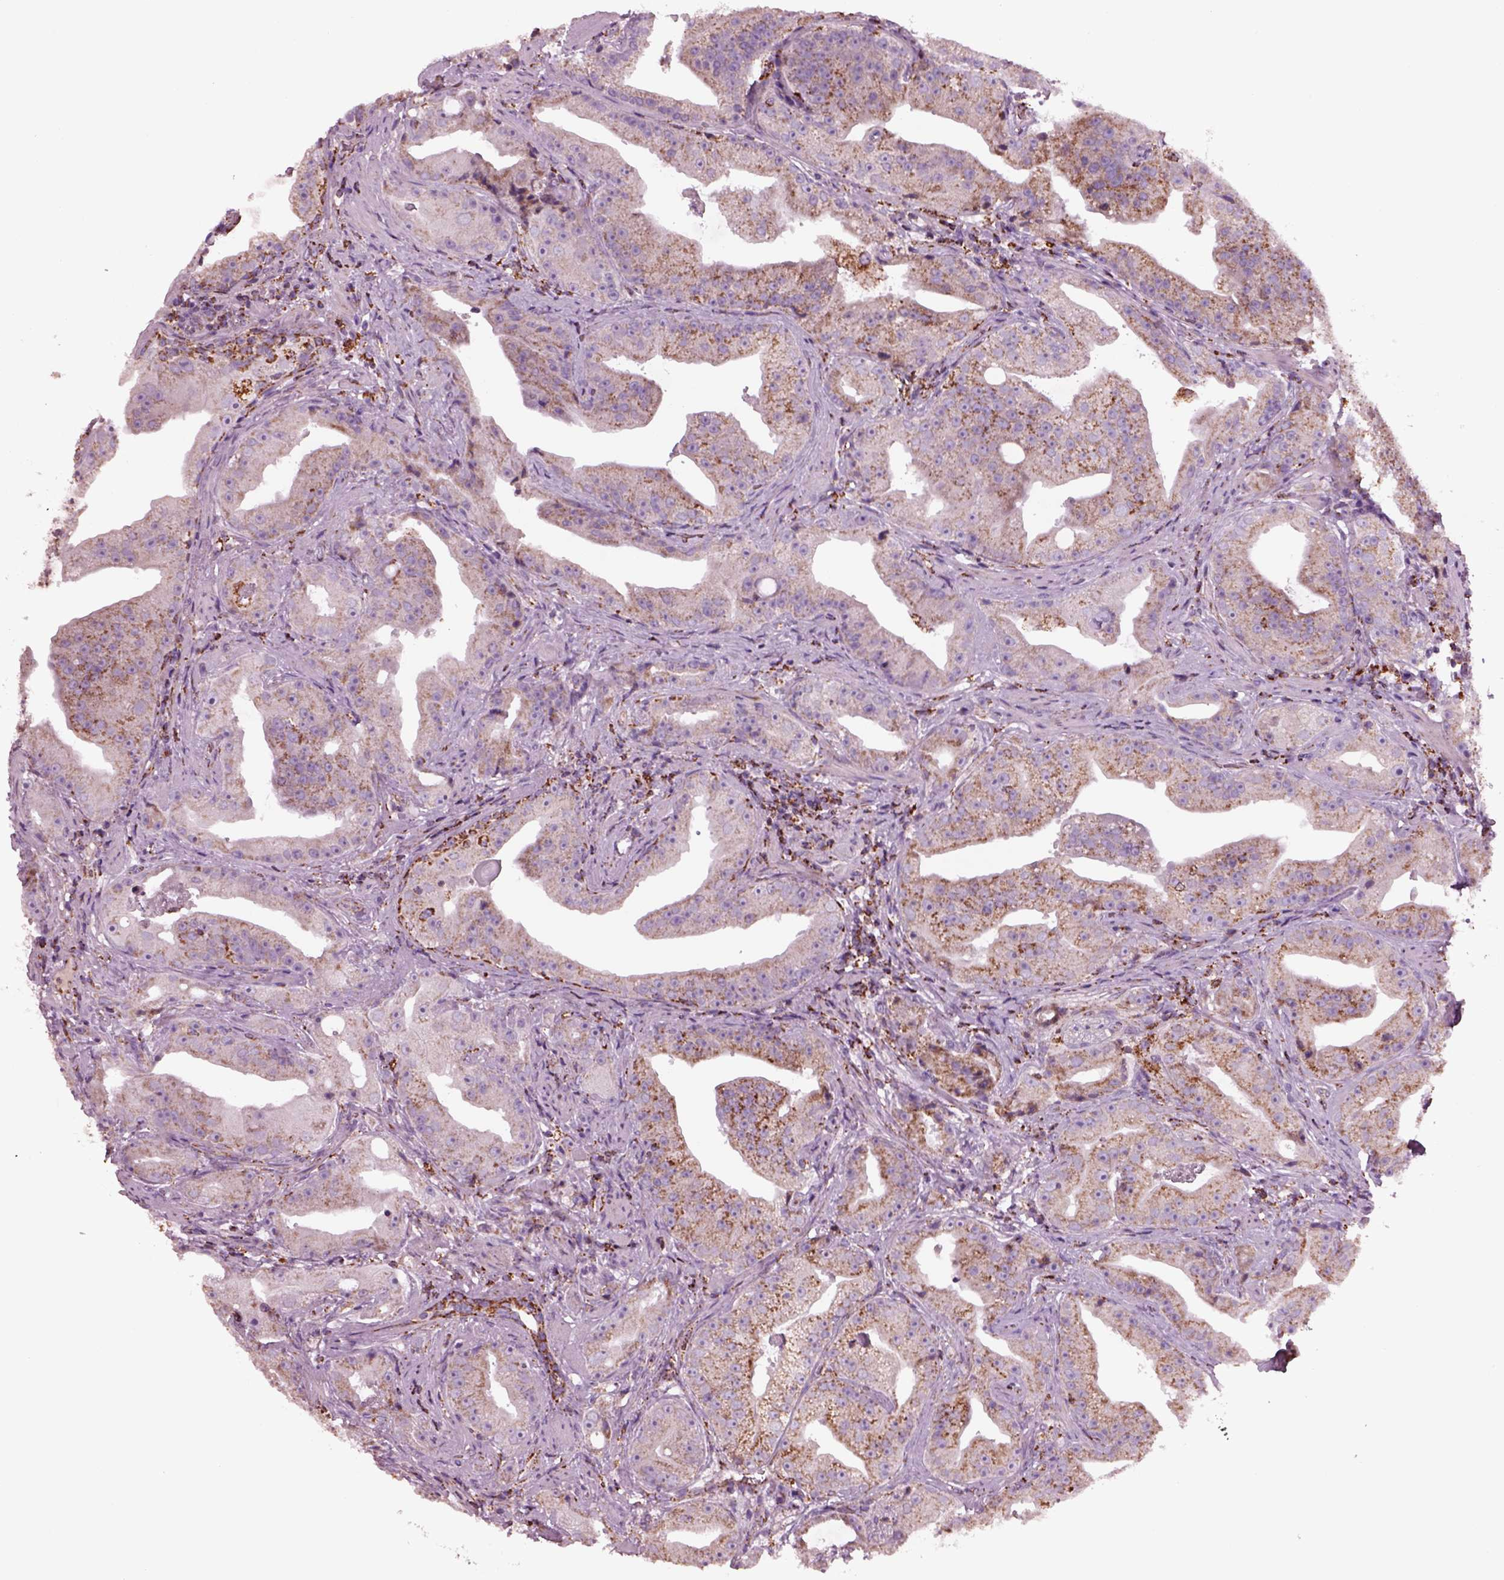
{"staining": {"intensity": "moderate", "quantity": ">75%", "location": "cytoplasmic/membranous"}, "tissue": "prostate cancer", "cell_type": "Tumor cells", "image_type": "cancer", "snomed": [{"axis": "morphology", "description": "Adenocarcinoma, Low grade"}, {"axis": "topography", "description": "Prostate"}], "caption": "Prostate cancer stained with immunohistochemistry (IHC) demonstrates moderate cytoplasmic/membranous staining in approximately >75% of tumor cells.", "gene": "SLC25A24", "patient": {"sex": "male", "age": 62}}